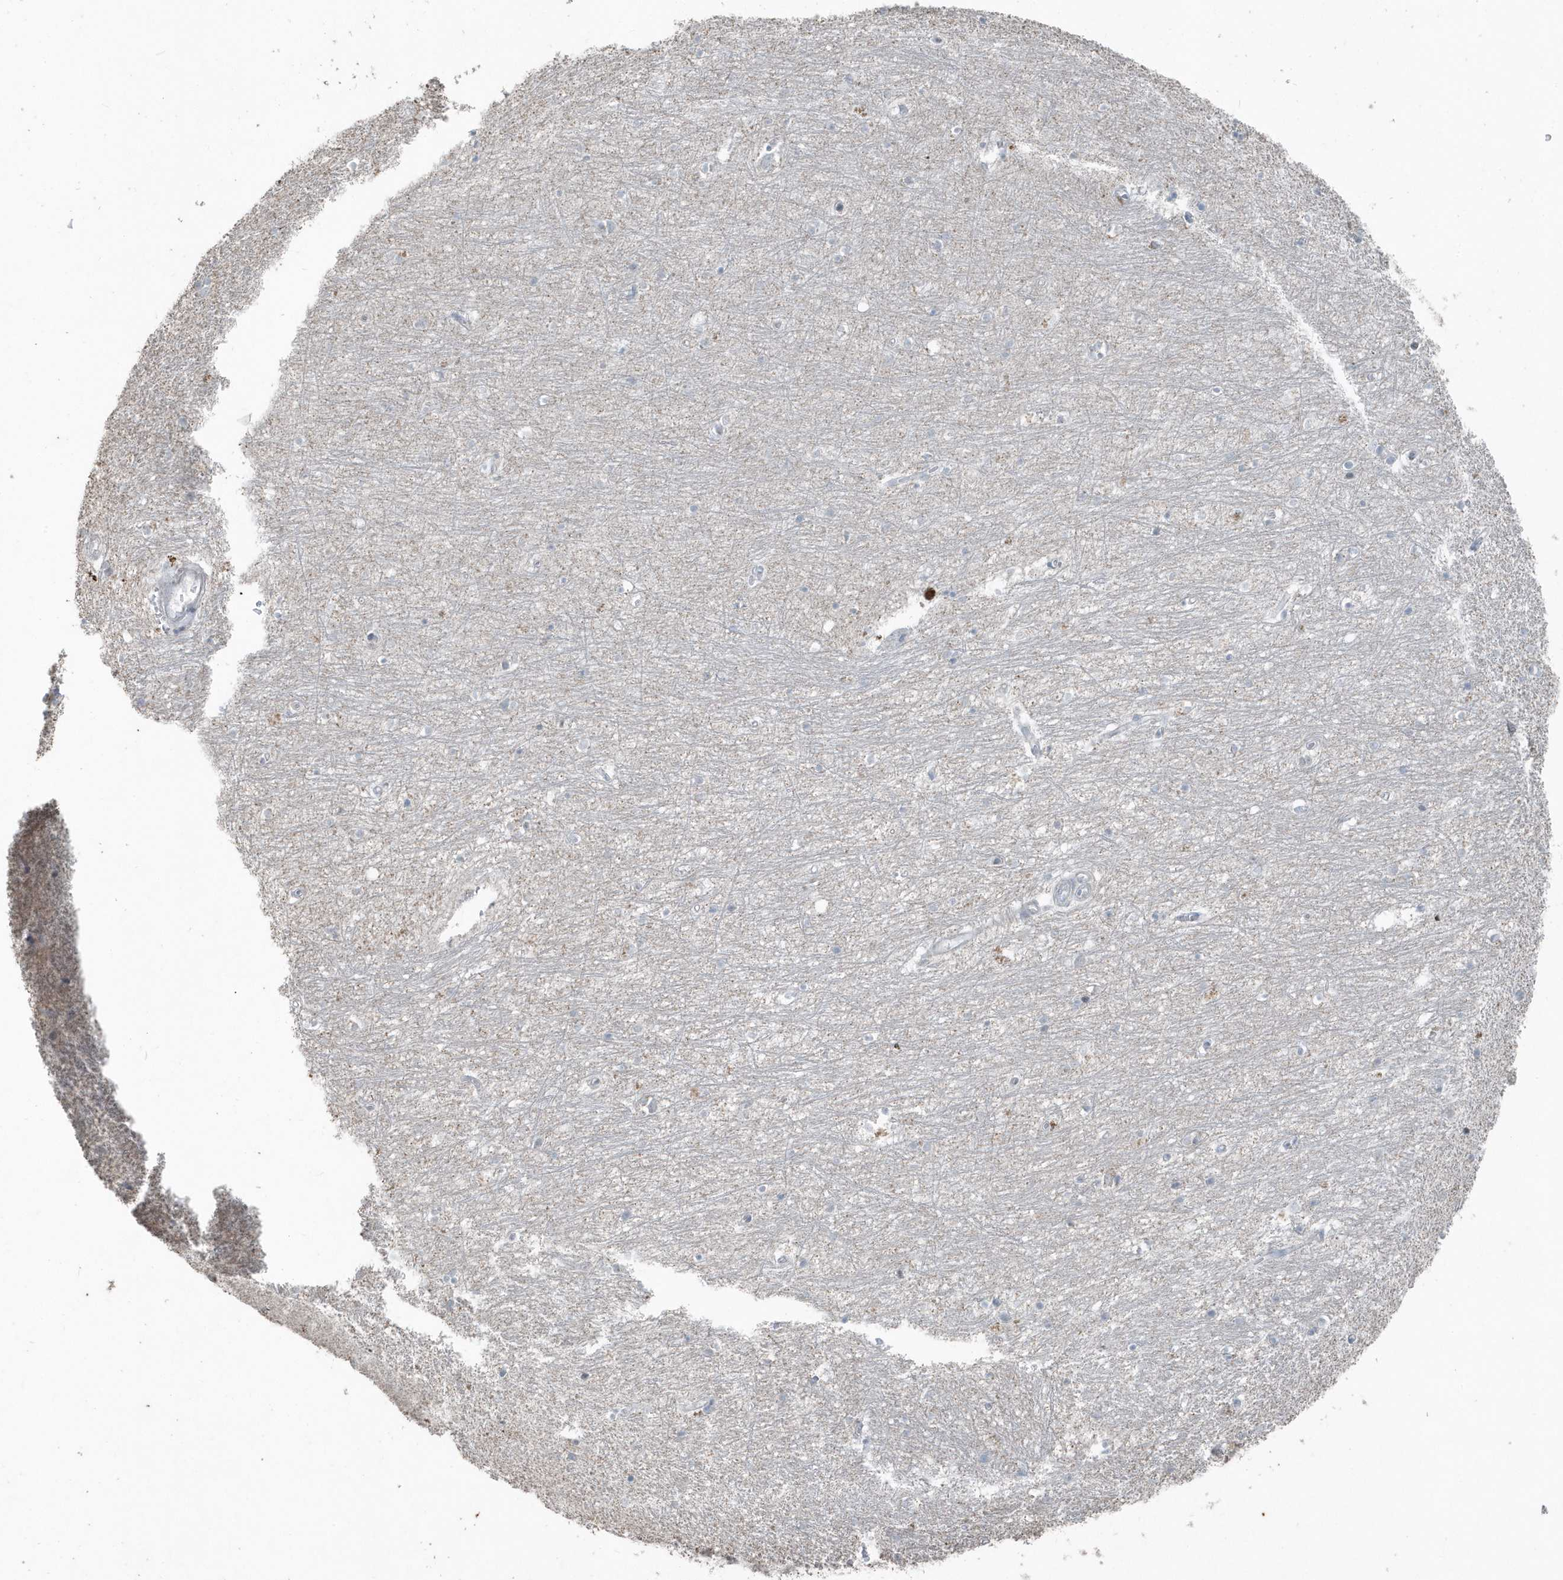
{"staining": {"intensity": "negative", "quantity": "none", "location": "none"}, "tissue": "hippocampus", "cell_type": "Glial cells", "image_type": "normal", "snomed": [{"axis": "morphology", "description": "Normal tissue, NOS"}, {"axis": "topography", "description": "Hippocampus"}], "caption": "High power microscopy image of an immunohistochemistry (IHC) image of unremarkable hippocampus, revealing no significant staining in glial cells.", "gene": "ACTC1", "patient": {"sex": "female", "age": 64}}